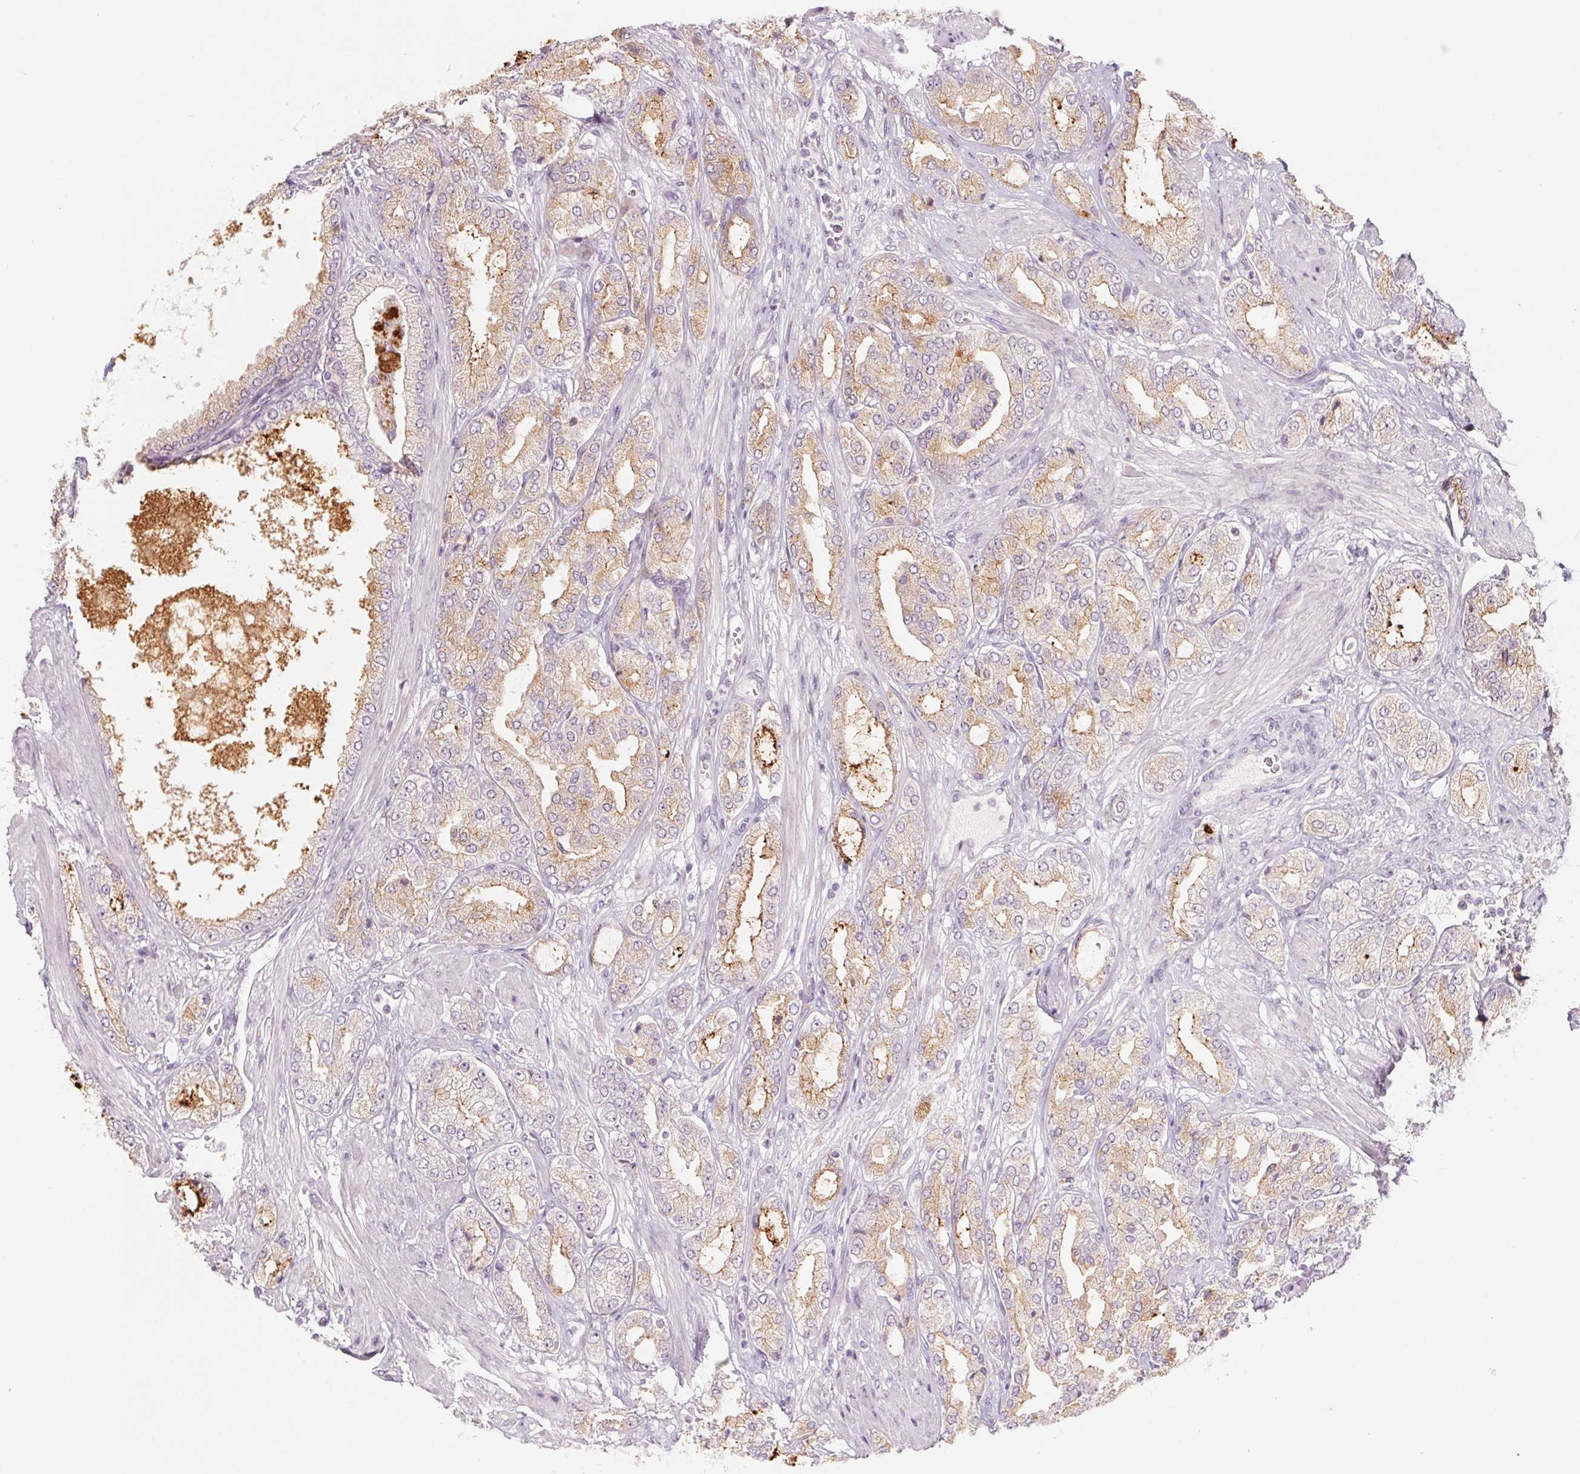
{"staining": {"intensity": "weak", "quantity": "25%-75%", "location": "cytoplasmic/membranous"}, "tissue": "prostate cancer", "cell_type": "Tumor cells", "image_type": "cancer", "snomed": [{"axis": "morphology", "description": "Adenocarcinoma, High grade"}, {"axis": "topography", "description": "Prostate"}], "caption": "Brown immunohistochemical staining in prostate adenocarcinoma (high-grade) displays weak cytoplasmic/membranous positivity in approximately 25%-75% of tumor cells.", "gene": "POU1F1", "patient": {"sex": "male", "age": 68}}